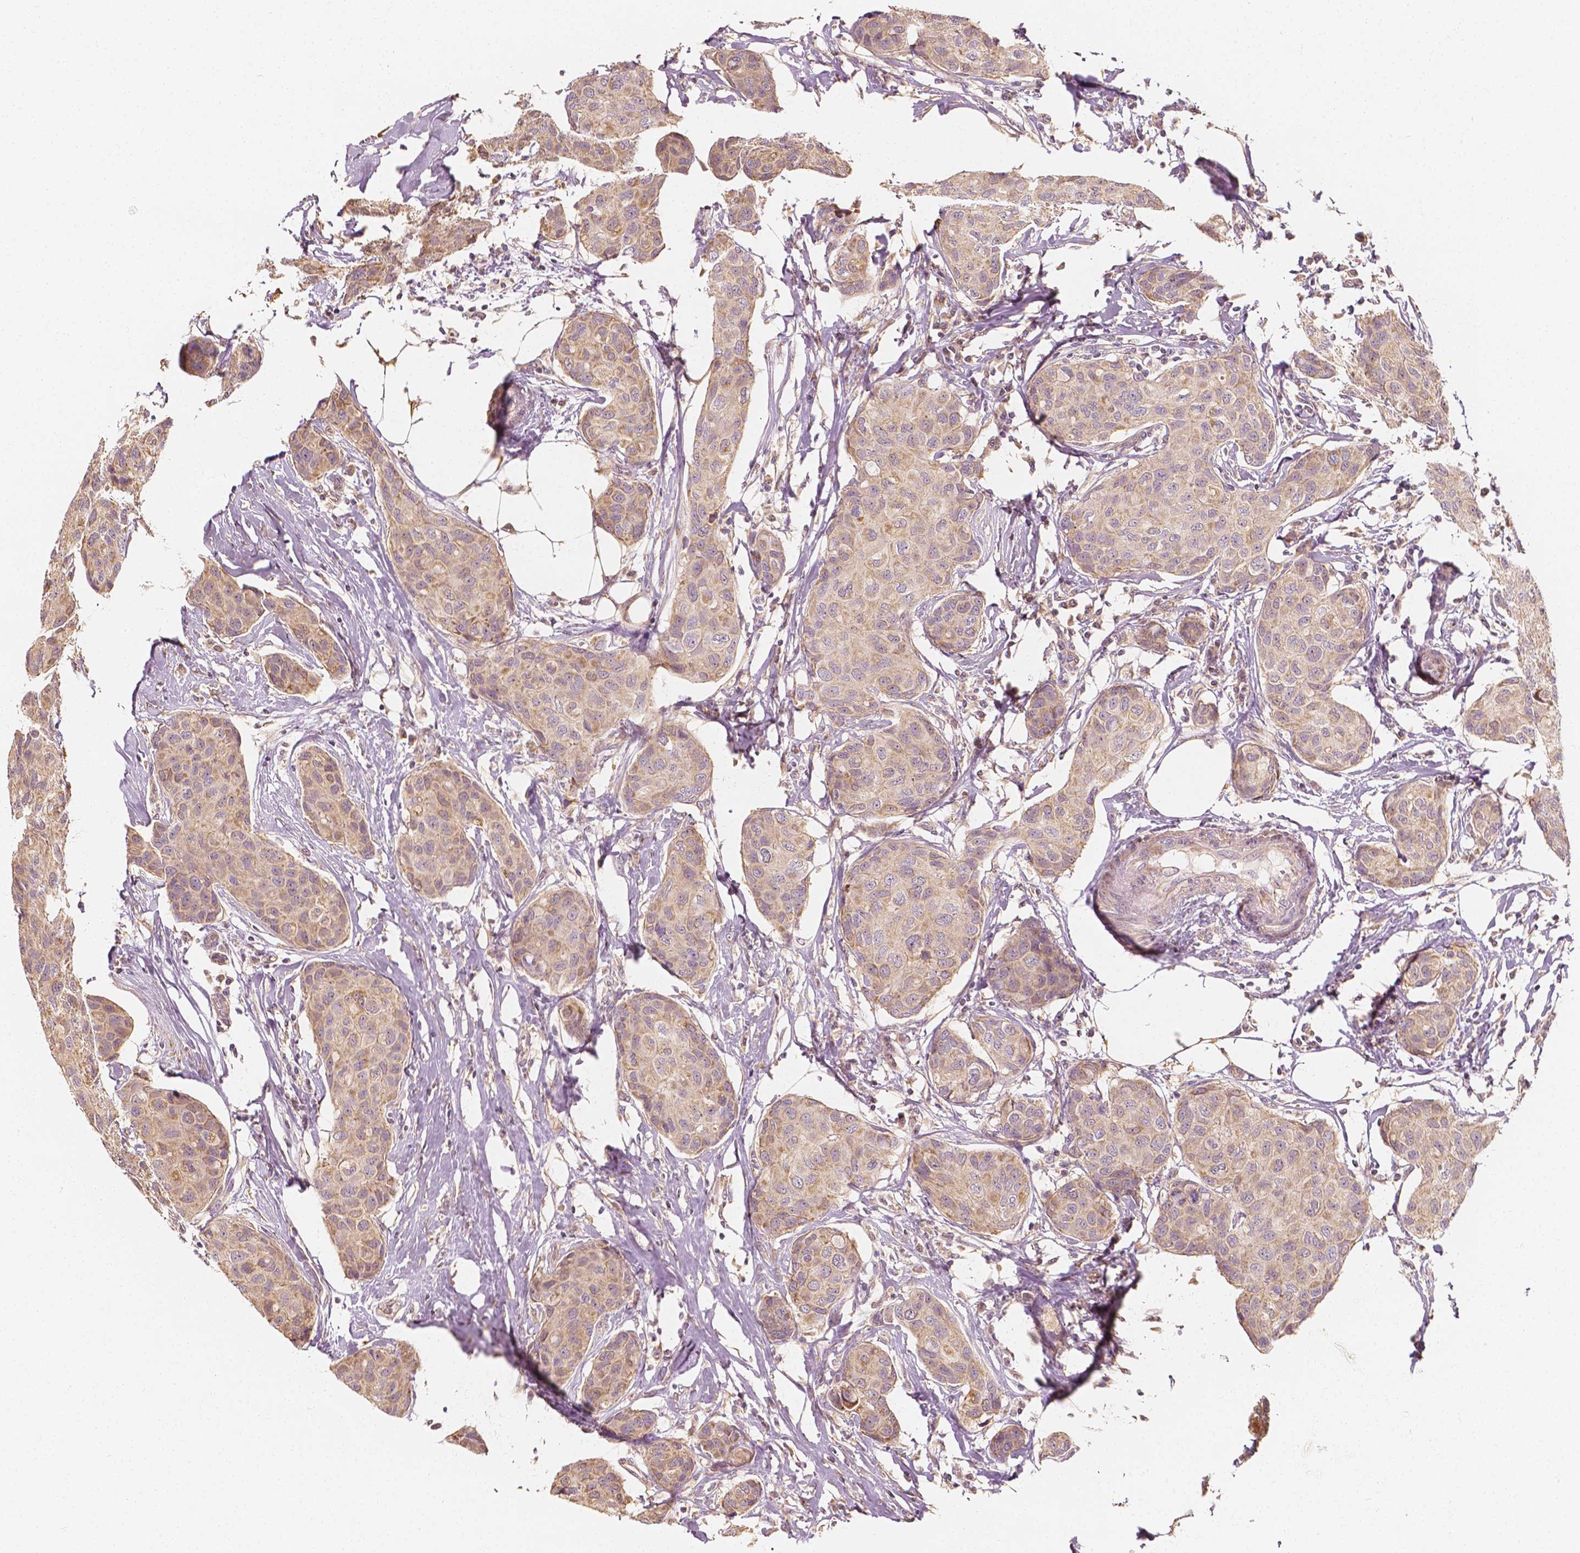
{"staining": {"intensity": "weak", "quantity": "25%-75%", "location": "cytoplasmic/membranous"}, "tissue": "breast cancer", "cell_type": "Tumor cells", "image_type": "cancer", "snomed": [{"axis": "morphology", "description": "Duct carcinoma"}, {"axis": "topography", "description": "Breast"}], "caption": "Immunohistochemical staining of human breast invasive ductal carcinoma demonstrates weak cytoplasmic/membranous protein positivity in approximately 25%-75% of tumor cells. (DAB (3,3'-diaminobenzidine) IHC, brown staining for protein, blue staining for nuclei).", "gene": "SHPK", "patient": {"sex": "female", "age": 80}}